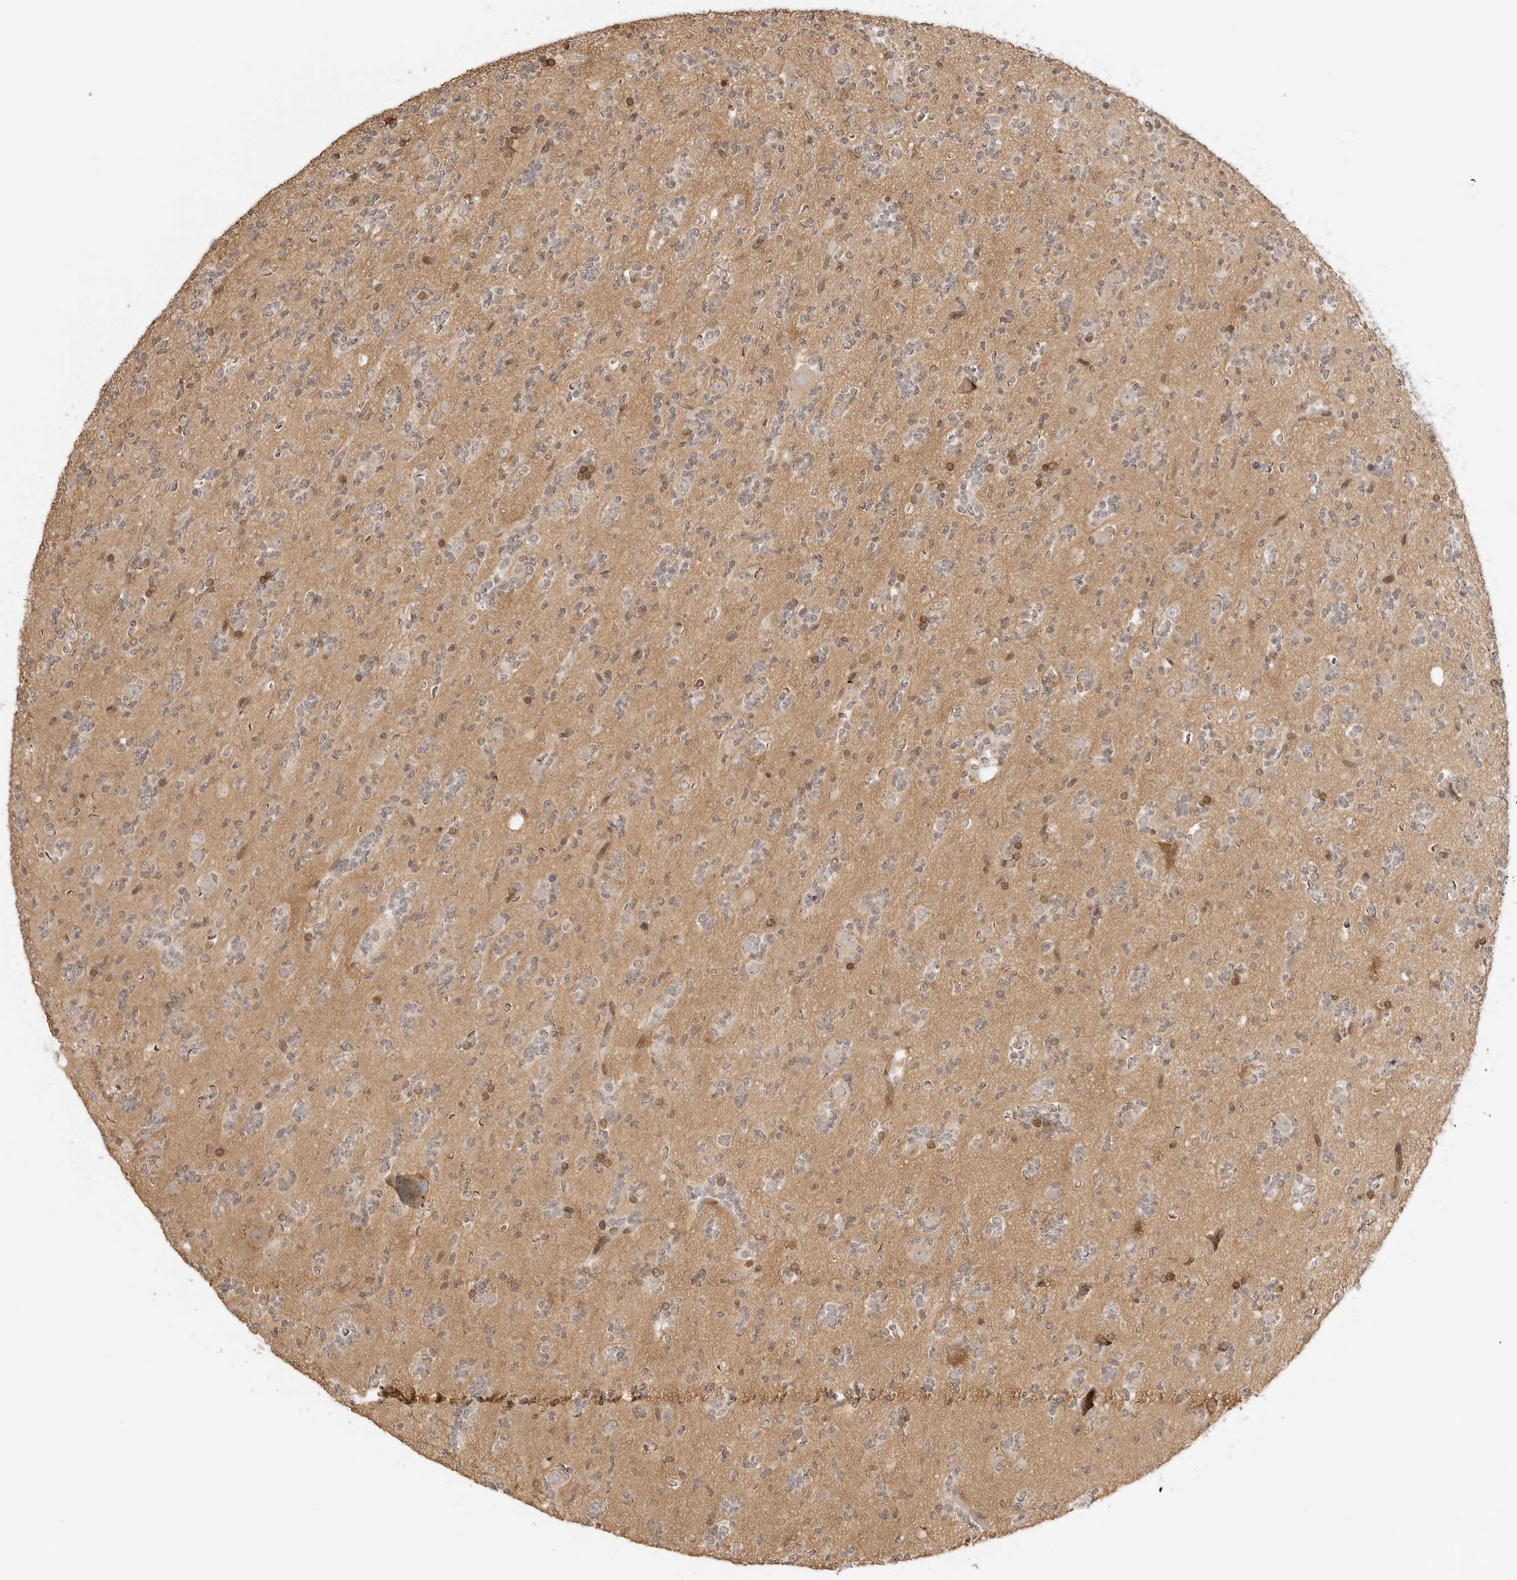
{"staining": {"intensity": "weak", "quantity": "<25%", "location": "nuclear"}, "tissue": "glioma", "cell_type": "Tumor cells", "image_type": "cancer", "snomed": [{"axis": "morphology", "description": "Glioma, malignant, High grade"}, {"axis": "topography", "description": "Brain"}], "caption": "Glioma was stained to show a protein in brown. There is no significant staining in tumor cells.", "gene": "POLH", "patient": {"sex": "female", "age": 62}}